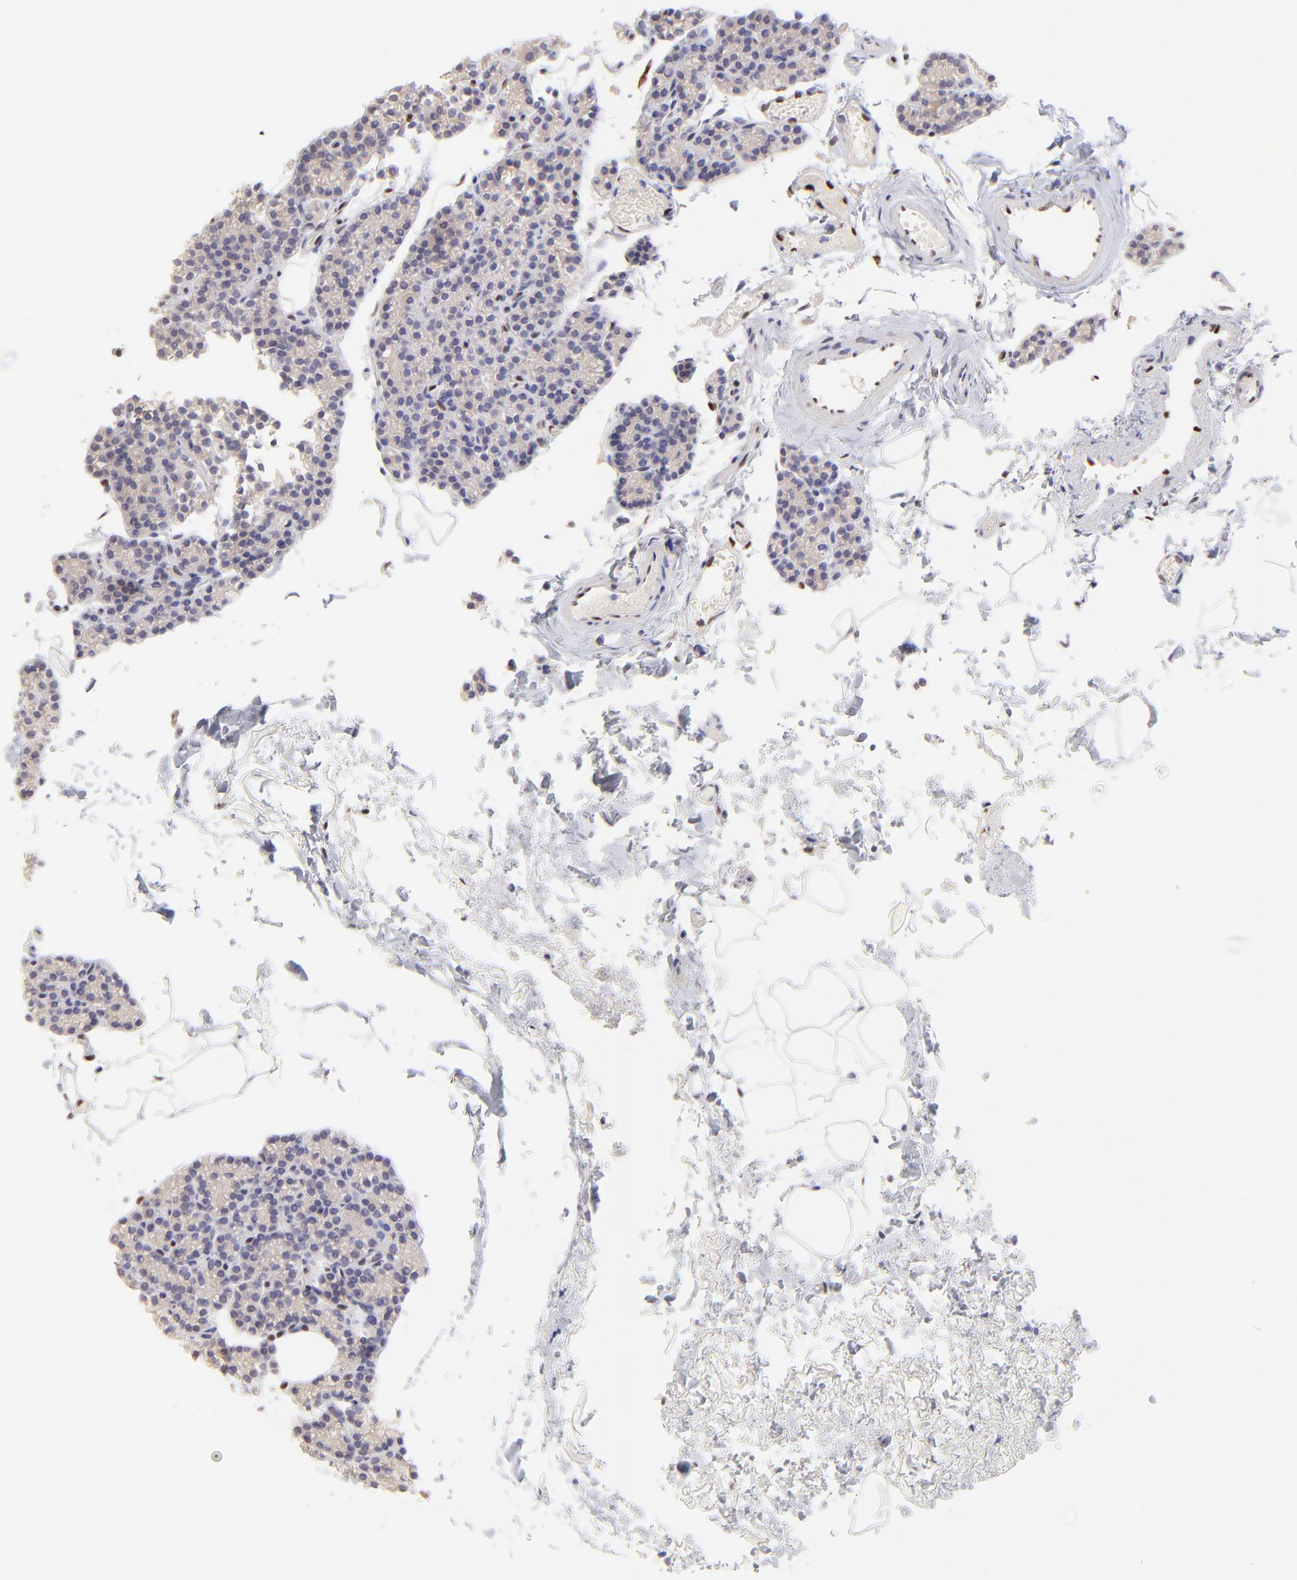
{"staining": {"intensity": "negative", "quantity": "none", "location": "none"}, "tissue": "parathyroid gland", "cell_type": "Glandular cells", "image_type": "normal", "snomed": [{"axis": "morphology", "description": "Normal tissue, NOS"}, {"axis": "topography", "description": "Parathyroid gland"}], "caption": "The histopathology image demonstrates no significant positivity in glandular cells of parathyroid gland. (DAB (3,3'-diaminobenzidine) immunohistochemistry (IHC), high magnification).", "gene": "KLF4", "patient": {"sex": "female", "age": 60}}